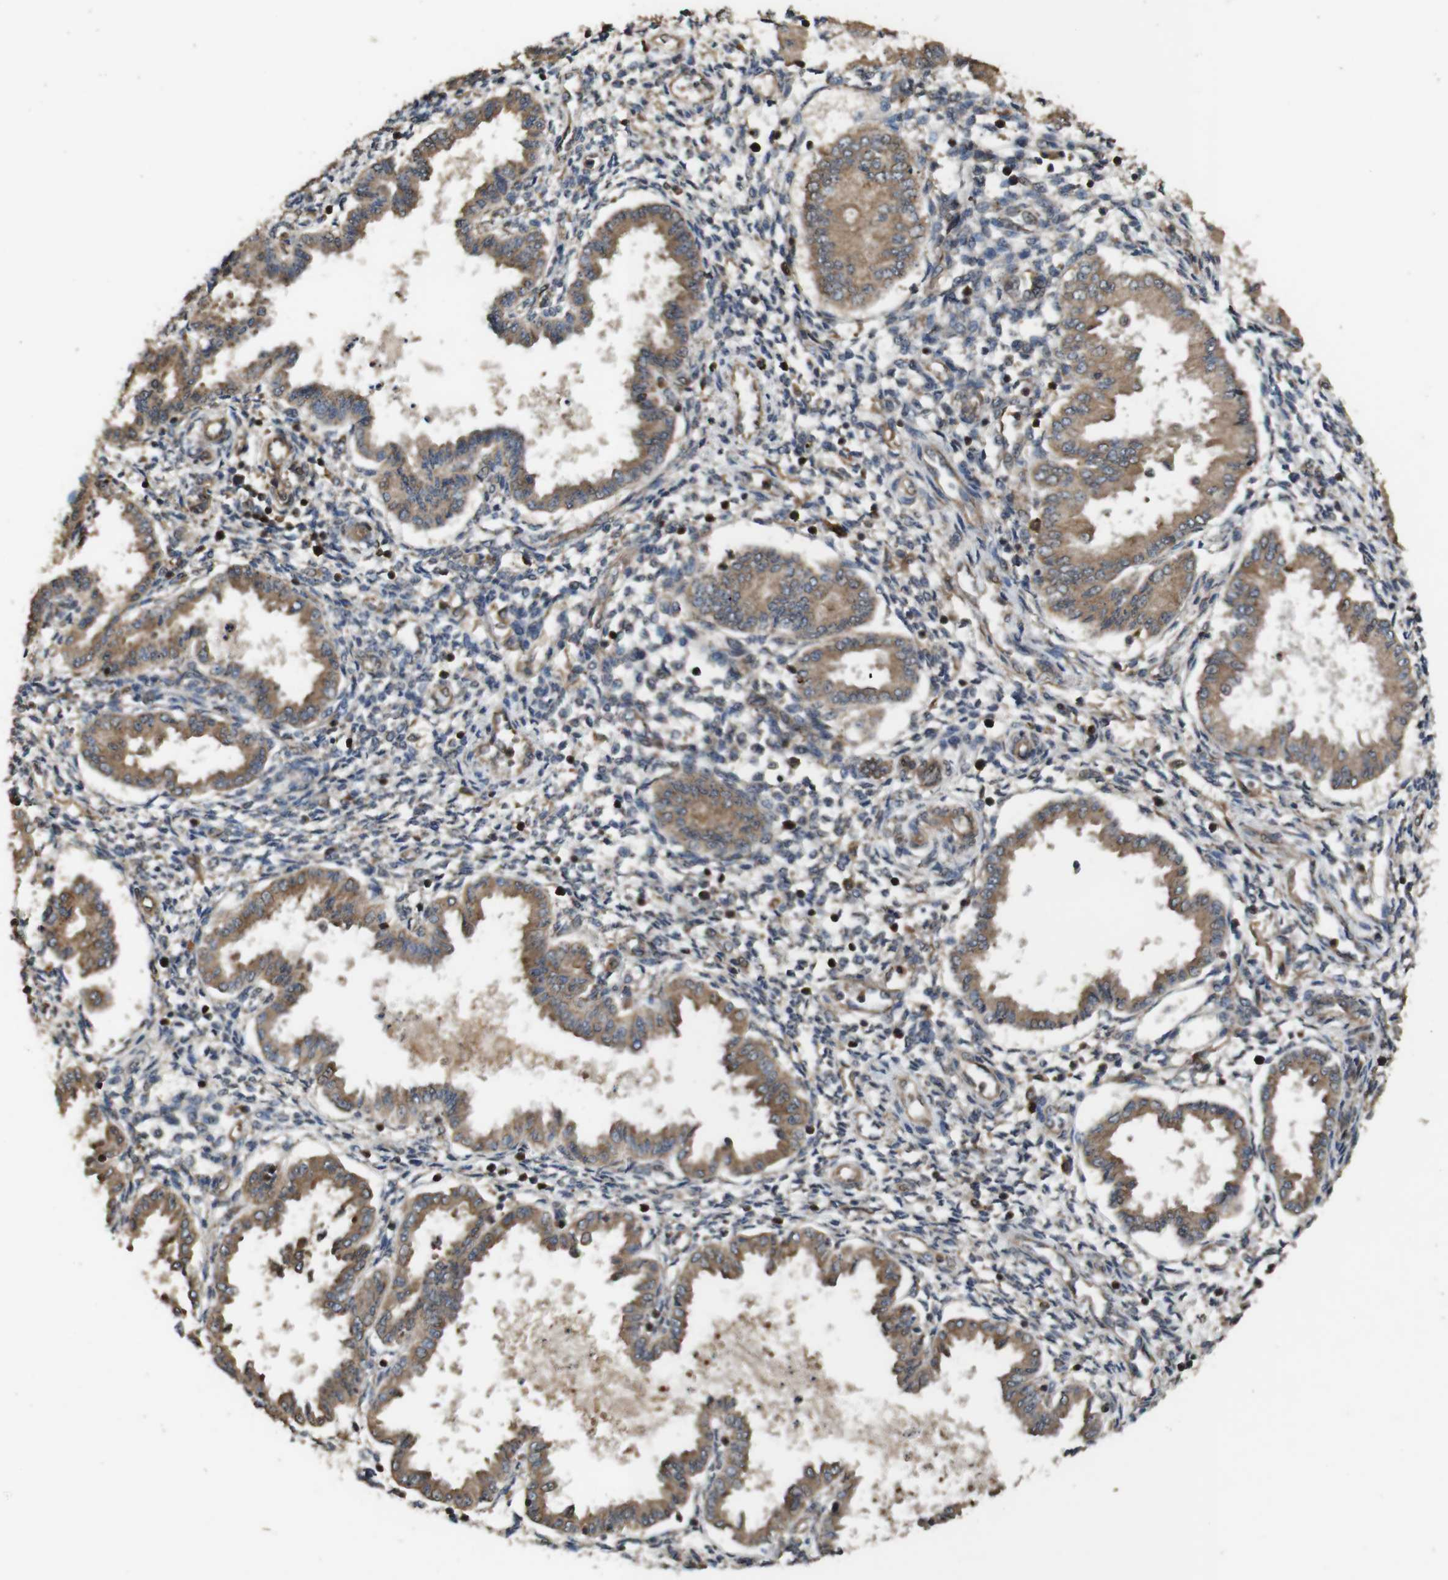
{"staining": {"intensity": "weak", "quantity": "<25%", "location": "cytoplasmic/membranous"}, "tissue": "endometrium", "cell_type": "Cells in endometrial stroma", "image_type": "normal", "snomed": [{"axis": "morphology", "description": "Normal tissue, NOS"}, {"axis": "topography", "description": "Endometrium"}], "caption": "Immunohistochemical staining of unremarkable endometrium exhibits no significant positivity in cells in endometrial stroma. Nuclei are stained in blue.", "gene": "BAG4", "patient": {"sex": "female", "age": 33}}